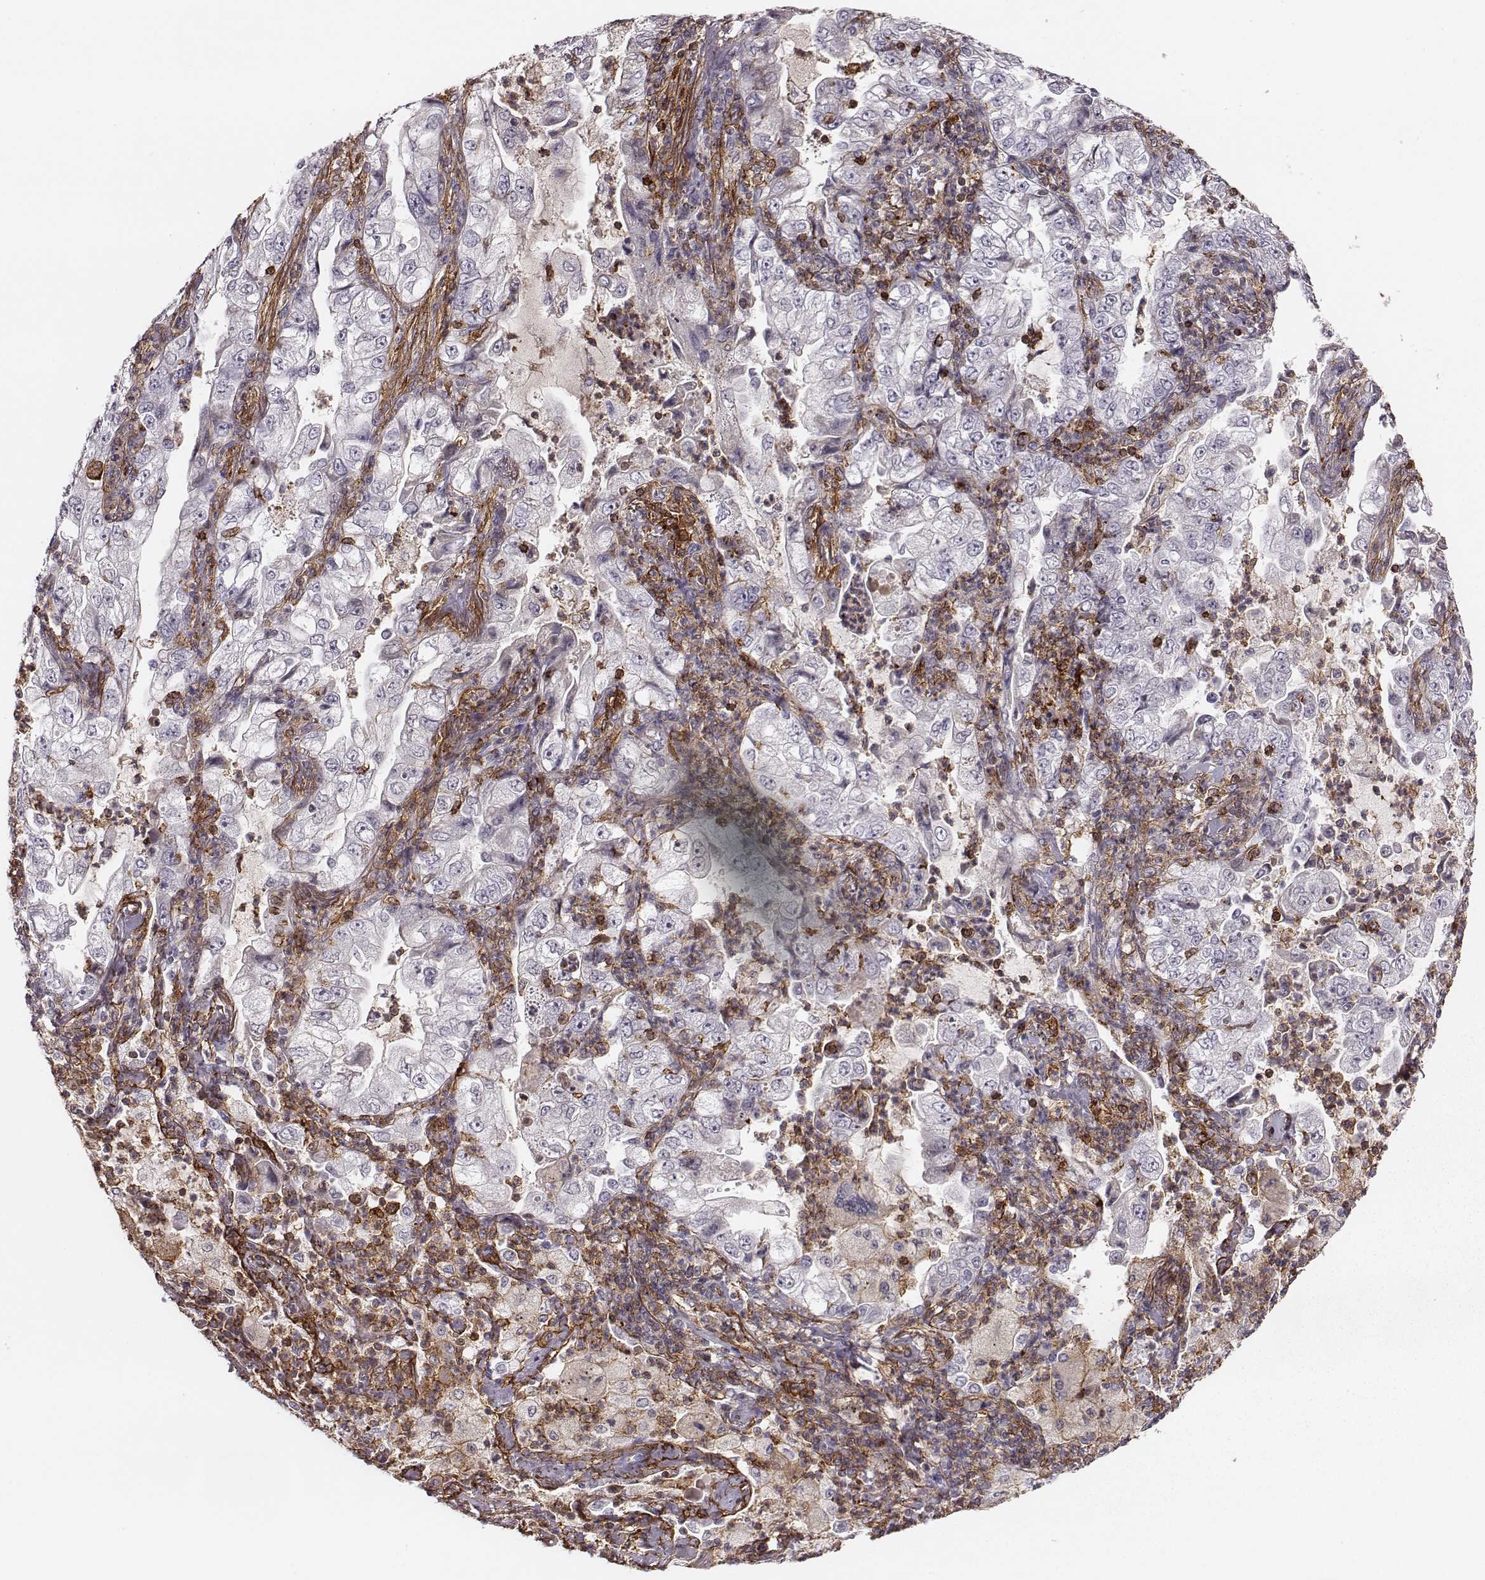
{"staining": {"intensity": "negative", "quantity": "none", "location": "none"}, "tissue": "lung cancer", "cell_type": "Tumor cells", "image_type": "cancer", "snomed": [{"axis": "morphology", "description": "Adenocarcinoma, NOS"}, {"axis": "topography", "description": "Lung"}], "caption": "Human lung cancer stained for a protein using IHC reveals no staining in tumor cells.", "gene": "ZYX", "patient": {"sex": "female", "age": 73}}